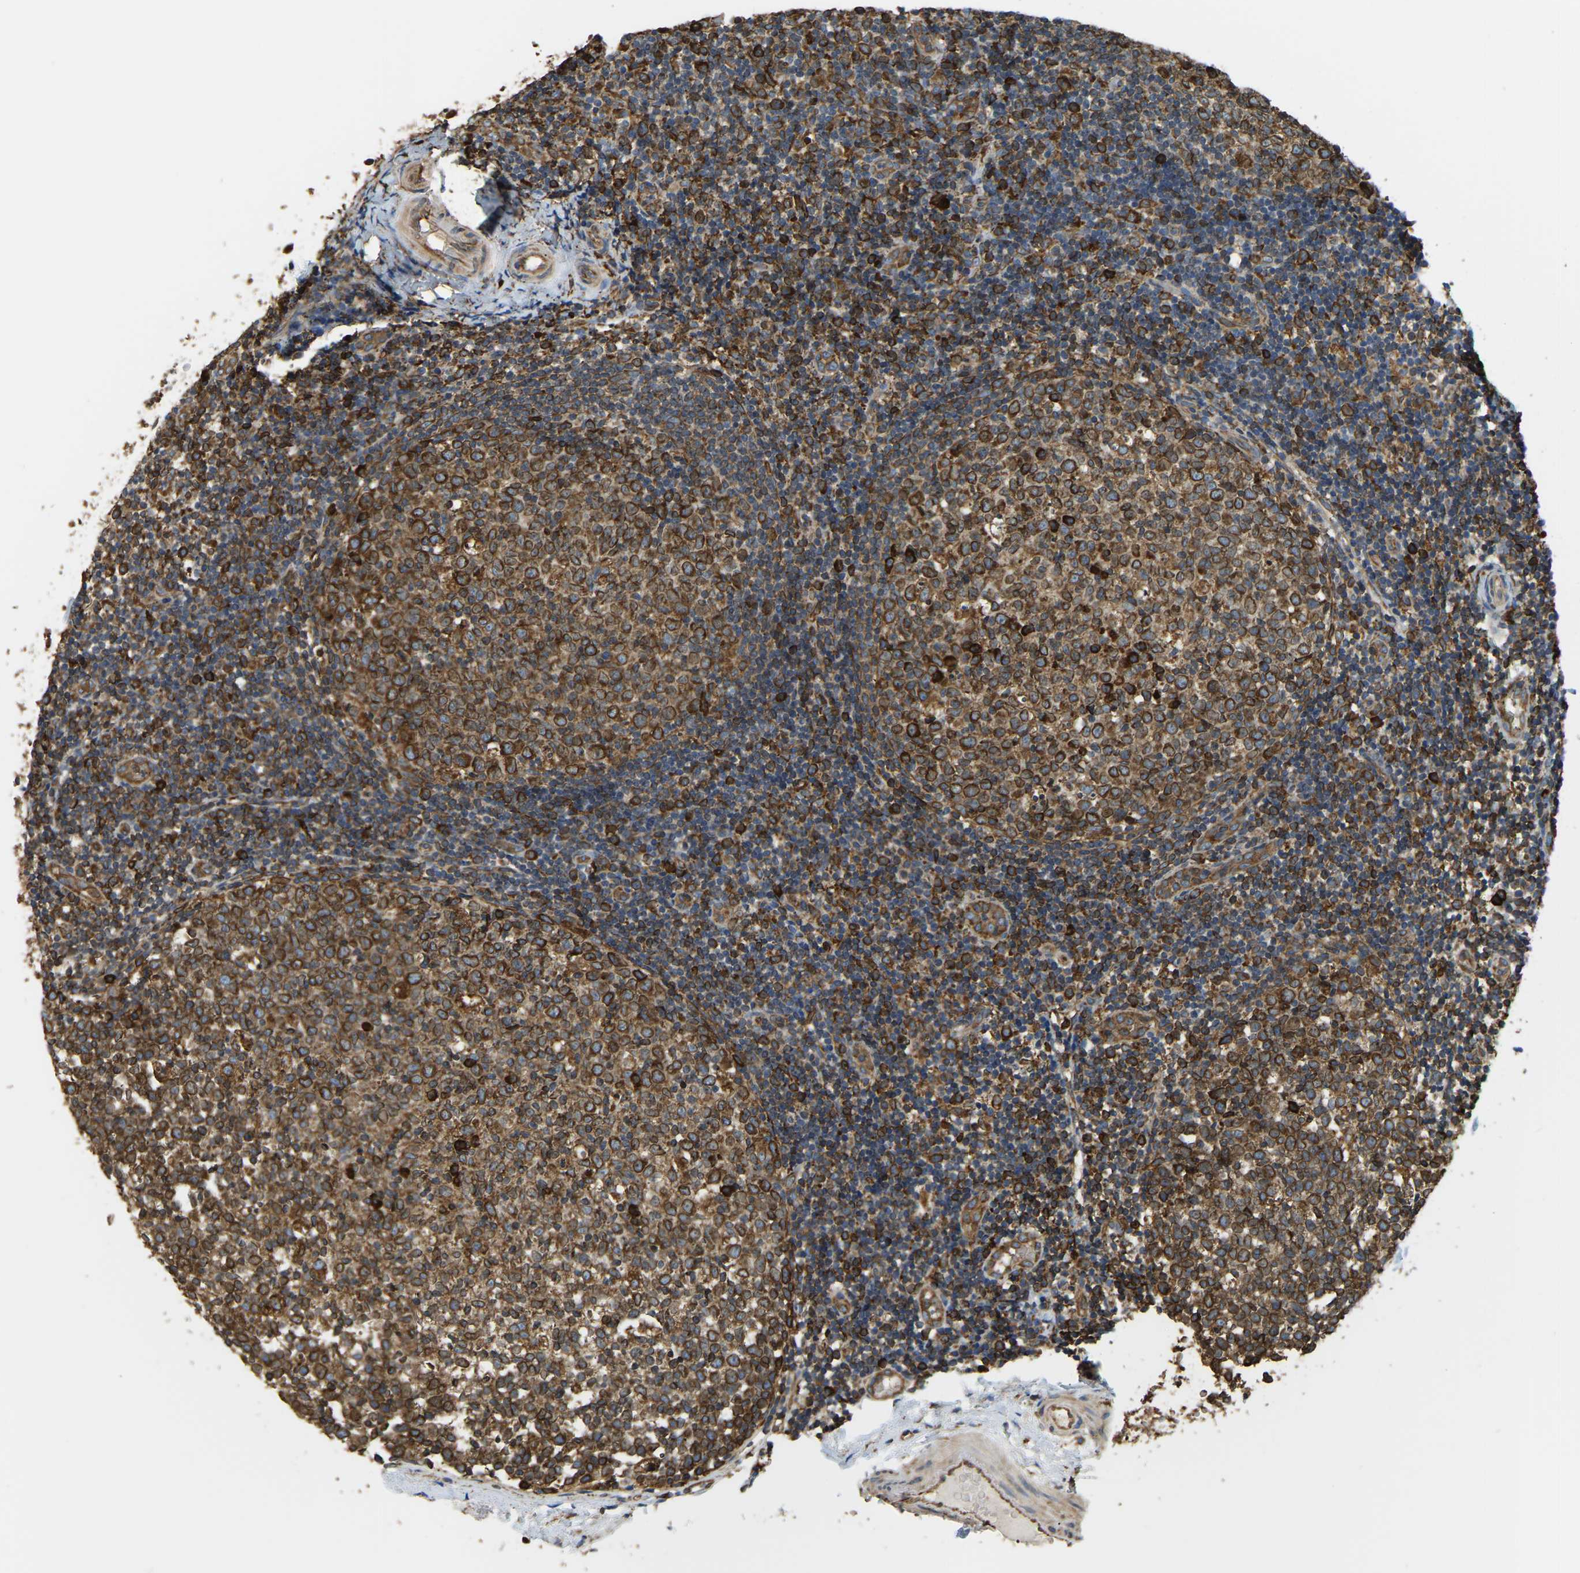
{"staining": {"intensity": "strong", "quantity": ">75%", "location": "cytoplasmic/membranous"}, "tissue": "tonsil", "cell_type": "Germinal center cells", "image_type": "normal", "snomed": [{"axis": "morphology", "description": "Normal tissue, NOS"}, {"axis": "topography", "description": "Tonsil"}], "caption": "Brown immunohistochemical staining in unremarkable human tonsil exhibits strong cytoplasmic/membranous expression in approximately >75% of germinal center cells.", "gene": "RNF115", "patient": {"sex": "female", "age": 19}}